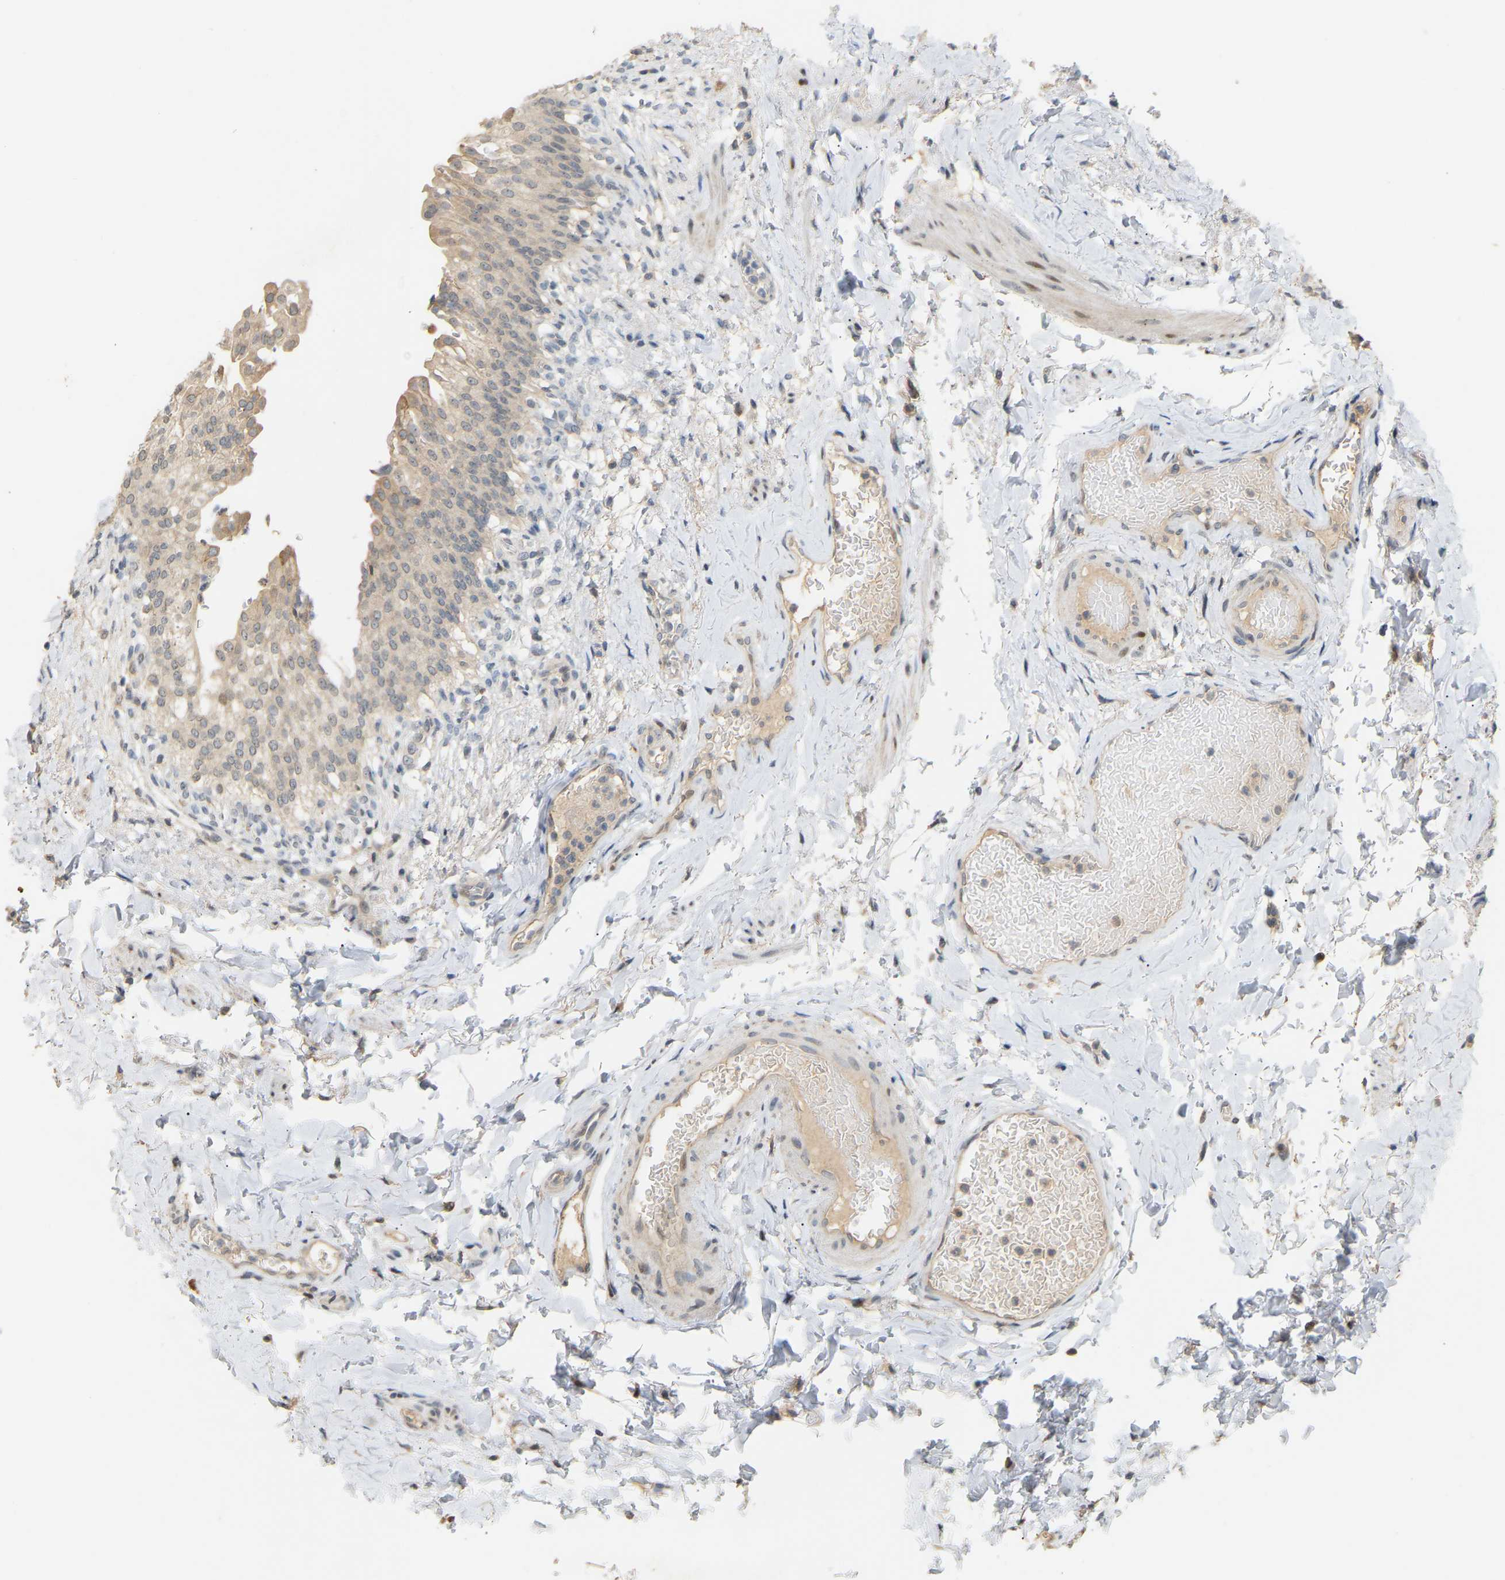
{"staining": {"intensity": "moderate", "quantity": ">75%", "location": "cytoplasmic/membranous,nuclear"}, "tissue": "urinary bladder", "cell_type": "Urothelial cells", "image_type": "normal", "snomed": [{"axis": "morphology", "description": "Normal tissue, NOS"}, {"axis": "topography", "description": "Urinary bladder"}], "caption": "Urothelial cells exhibit moderate cytoplasmic/membranous,nuclear staining in about >75% of cells in benign urinary bladder. (DAB (3,3'-diaminobenzidine) = brown stain, brightfield microscopy at high magnification).", "gene": "PTPN4", "patient": {"sex": "female", "age": 60}}